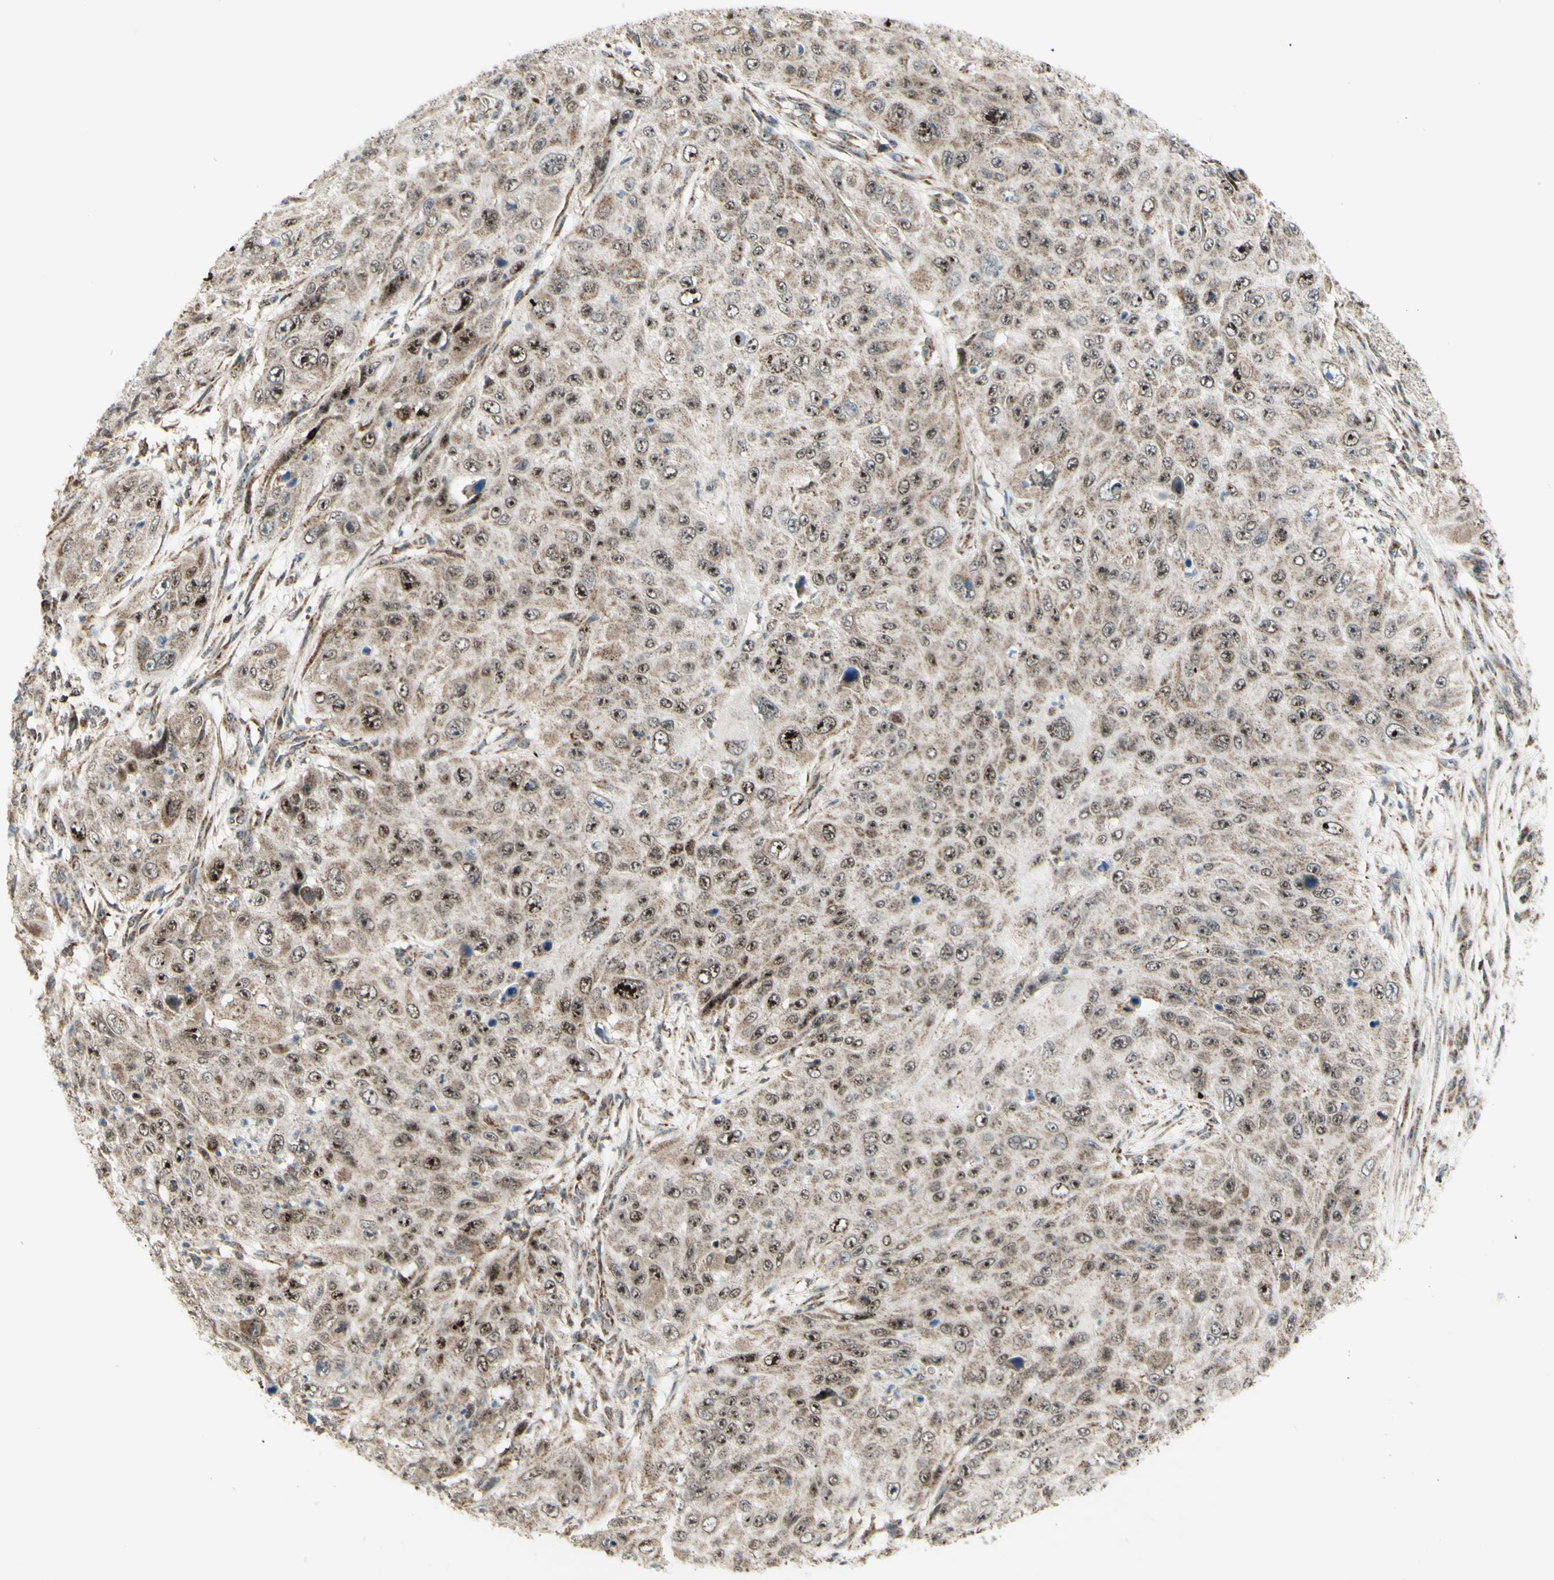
{"staining": {"intensity": "moderate", "quantity": ">75%", "location": "cytoplasmic/membranous,nuclear"}, "tissue": "skin cancer", "cell_type": "Tumor cells", "image_type": "cancer", "snomed": [{"axis": "morphology", "description": "Squamous cell carcinoma, NOS"}, {"axis": "topography", "description": "Skin"}], "caption": "Squamous cell carcinoma (skin) stained with DAB (3,3'-diaminobenzidine) IHC displays medium levels of moderate cytoplasmic/membranous and nuclear expression in about >75% of tumor cells.", "gene": "DHRS3", "patient": {"sex": "female", "age": 80}}